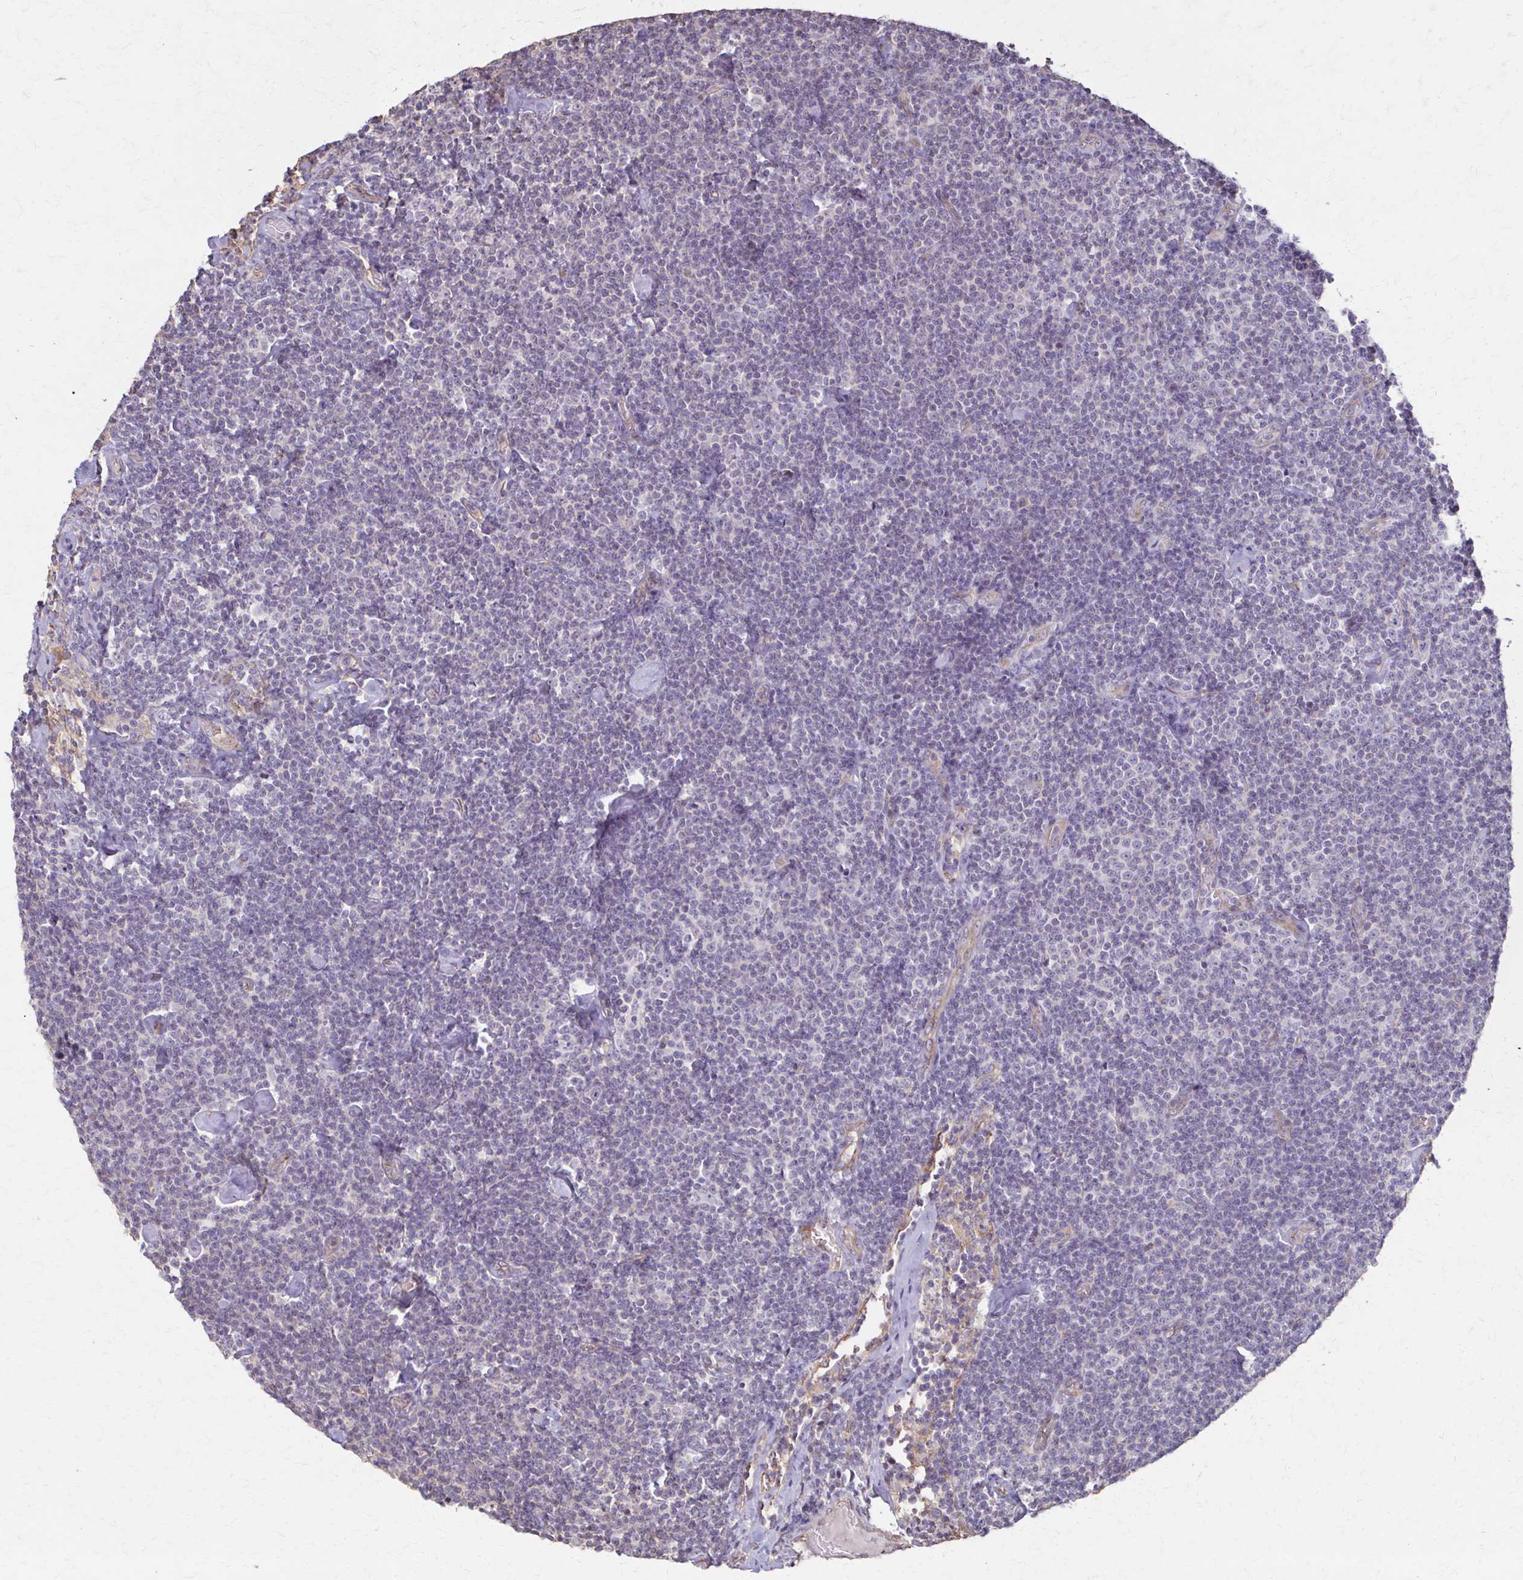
{"staining": {"intensity": "negative", "quantity": "none", "location": "none"}, "tissue": "lymphoma", "cell_type": "Tumor cells", "image_type": "cancer", "snomed": [{"axis": "morphology", "description": "Malignant lymphoma, non-Hodgkin's type, Low grade"}, {"axis": "topography", "description": "Lymph node"}], "caption": "Tumor cells are negative for brown protein staining in lymphoma.", "gene": "IL18BP", "patient": {"sex": "male", "age": 81}}